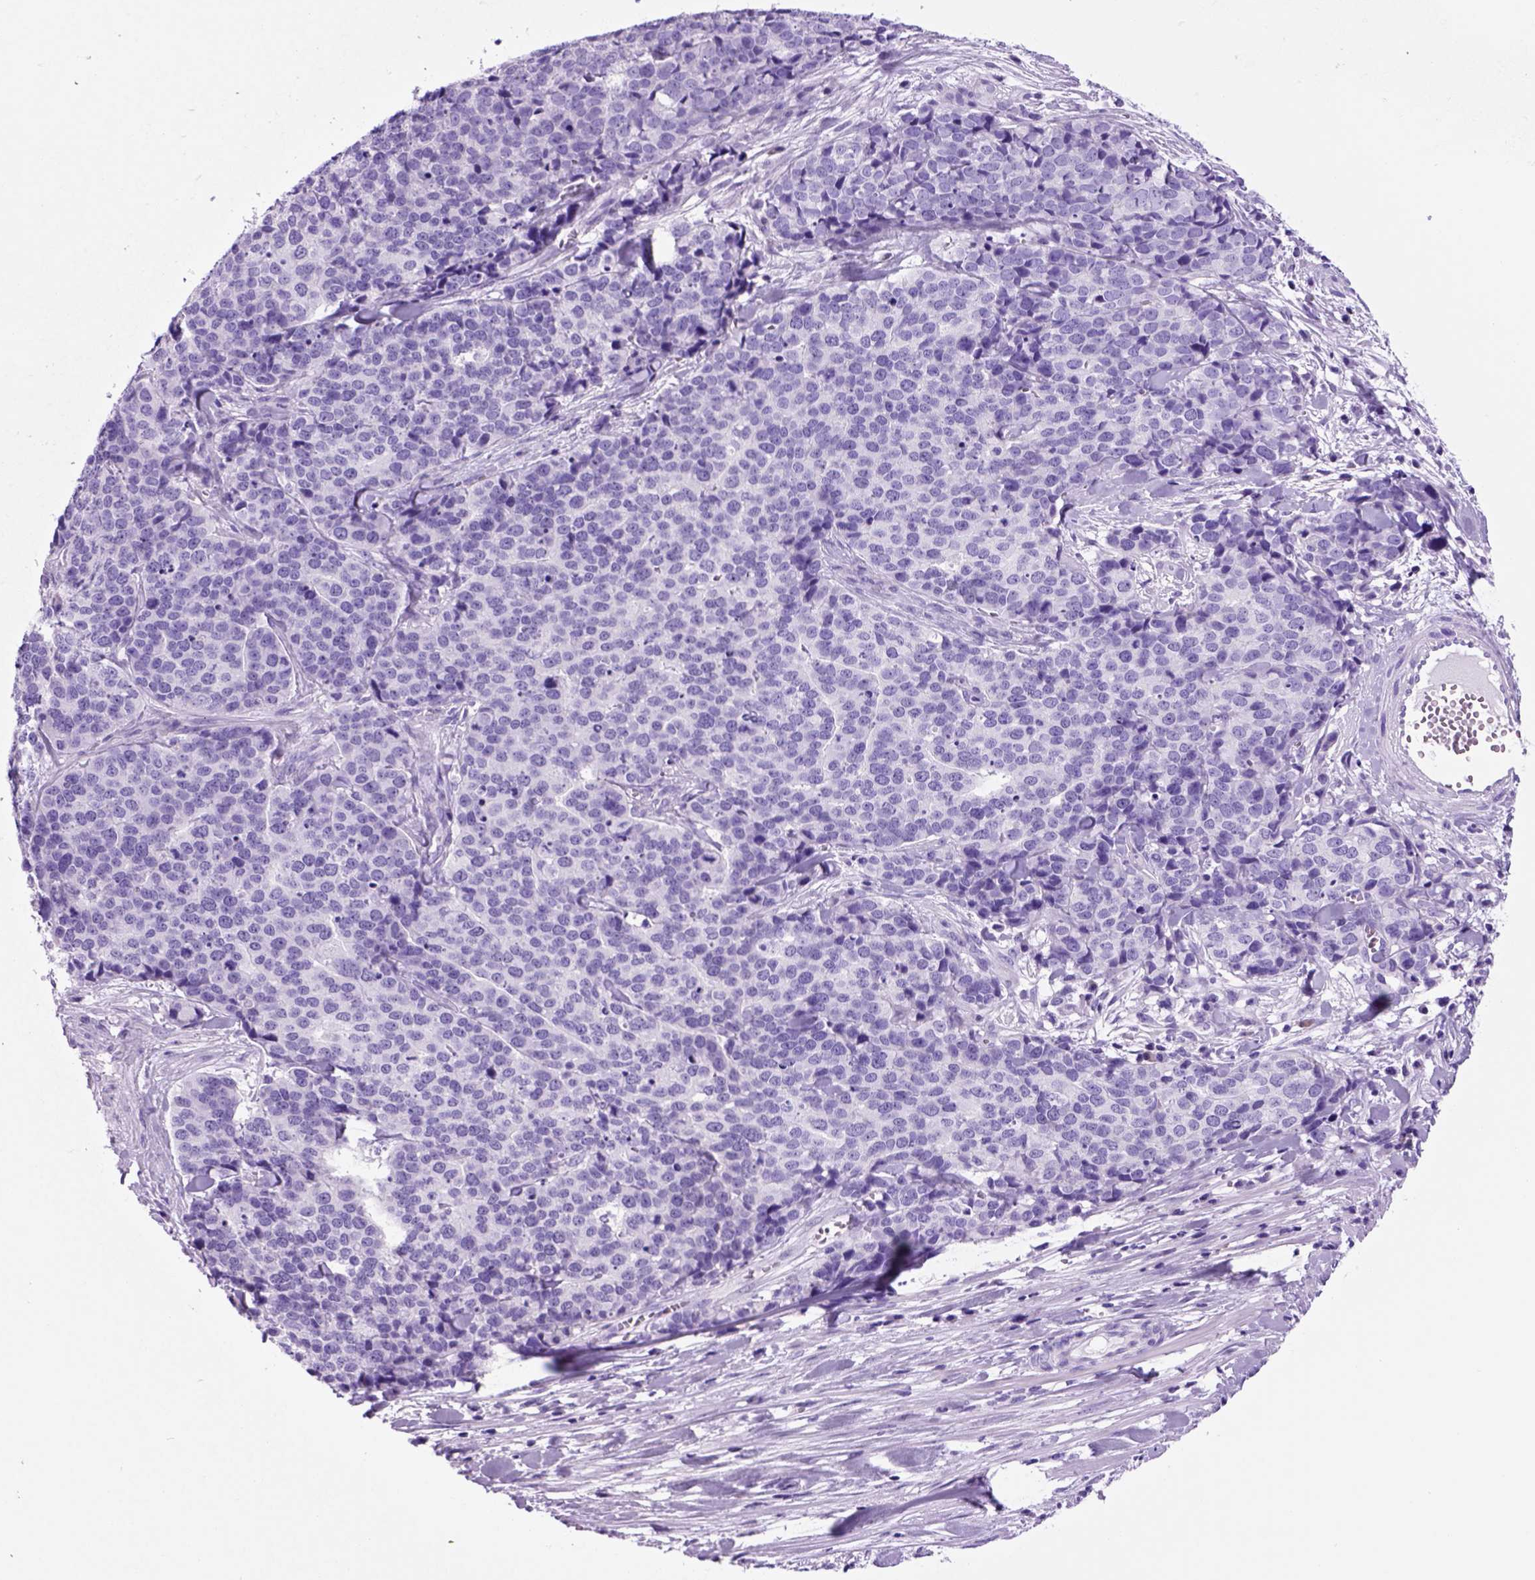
{"staining": {"intensity": "negative", "quantity": "none", "location": "none"}, "tissue": "ovarian cancer", "cell_type": "Tumor cells", "image_type": "cancer", "snomed": [{"axis": "morphology", "description": "Carcinoma, endometroid"}, {"axis": "topography", "description": "Ovary"}], "caption": "Immunohistochemistry photomicrograph of ovarian cancer stained for a protein (brown), which shows no staining in tumor cells.", "gene": "HHIPL2", "patient": {"sex": "female", "age": 65}}